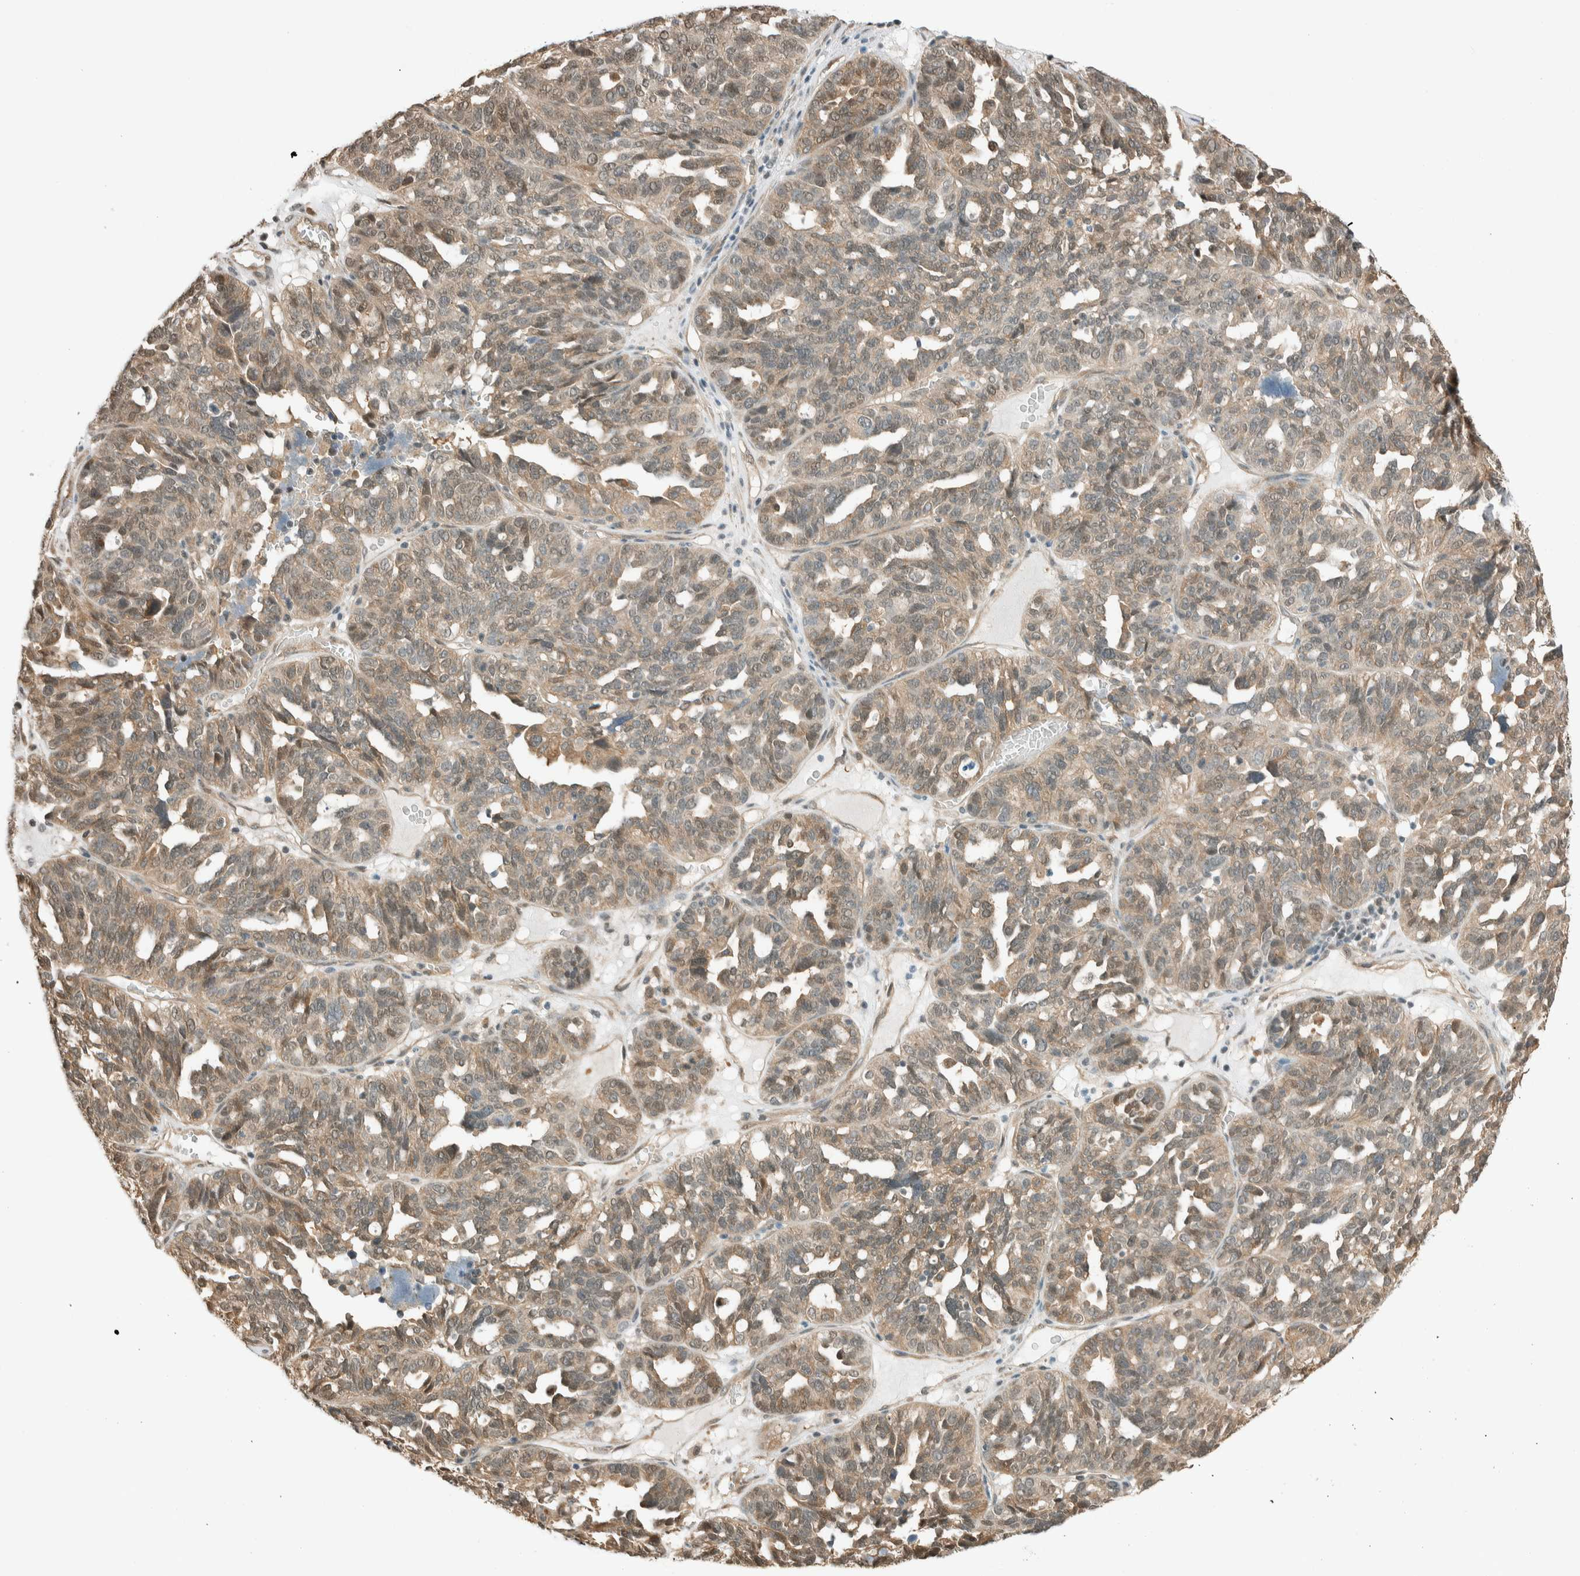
{"staining": {"intensity": "weak", "quantity": ">75%", "location": "cytoplasmic/membranous,nuclear"}, "tissue": "ovarian cancer", "cell_type": "Tumor cells", "image_type": "cancer", "snomed": [{"axis": "morphology", "description": "Cystadenocarcinoma, serous, NOS"}, {"axis": "topography", "description": "Ovary"}], "caption": "There is low levels of weak cytoplasmic/membranous and nuclear positivity in tumor cells of ovarian cancer (serous cystadenocarcinoma), as demonstrated by immunohistochemical staining (brown color).", "gene": "NIBAN2", "patient": {"sex": "female", "age": 59}}